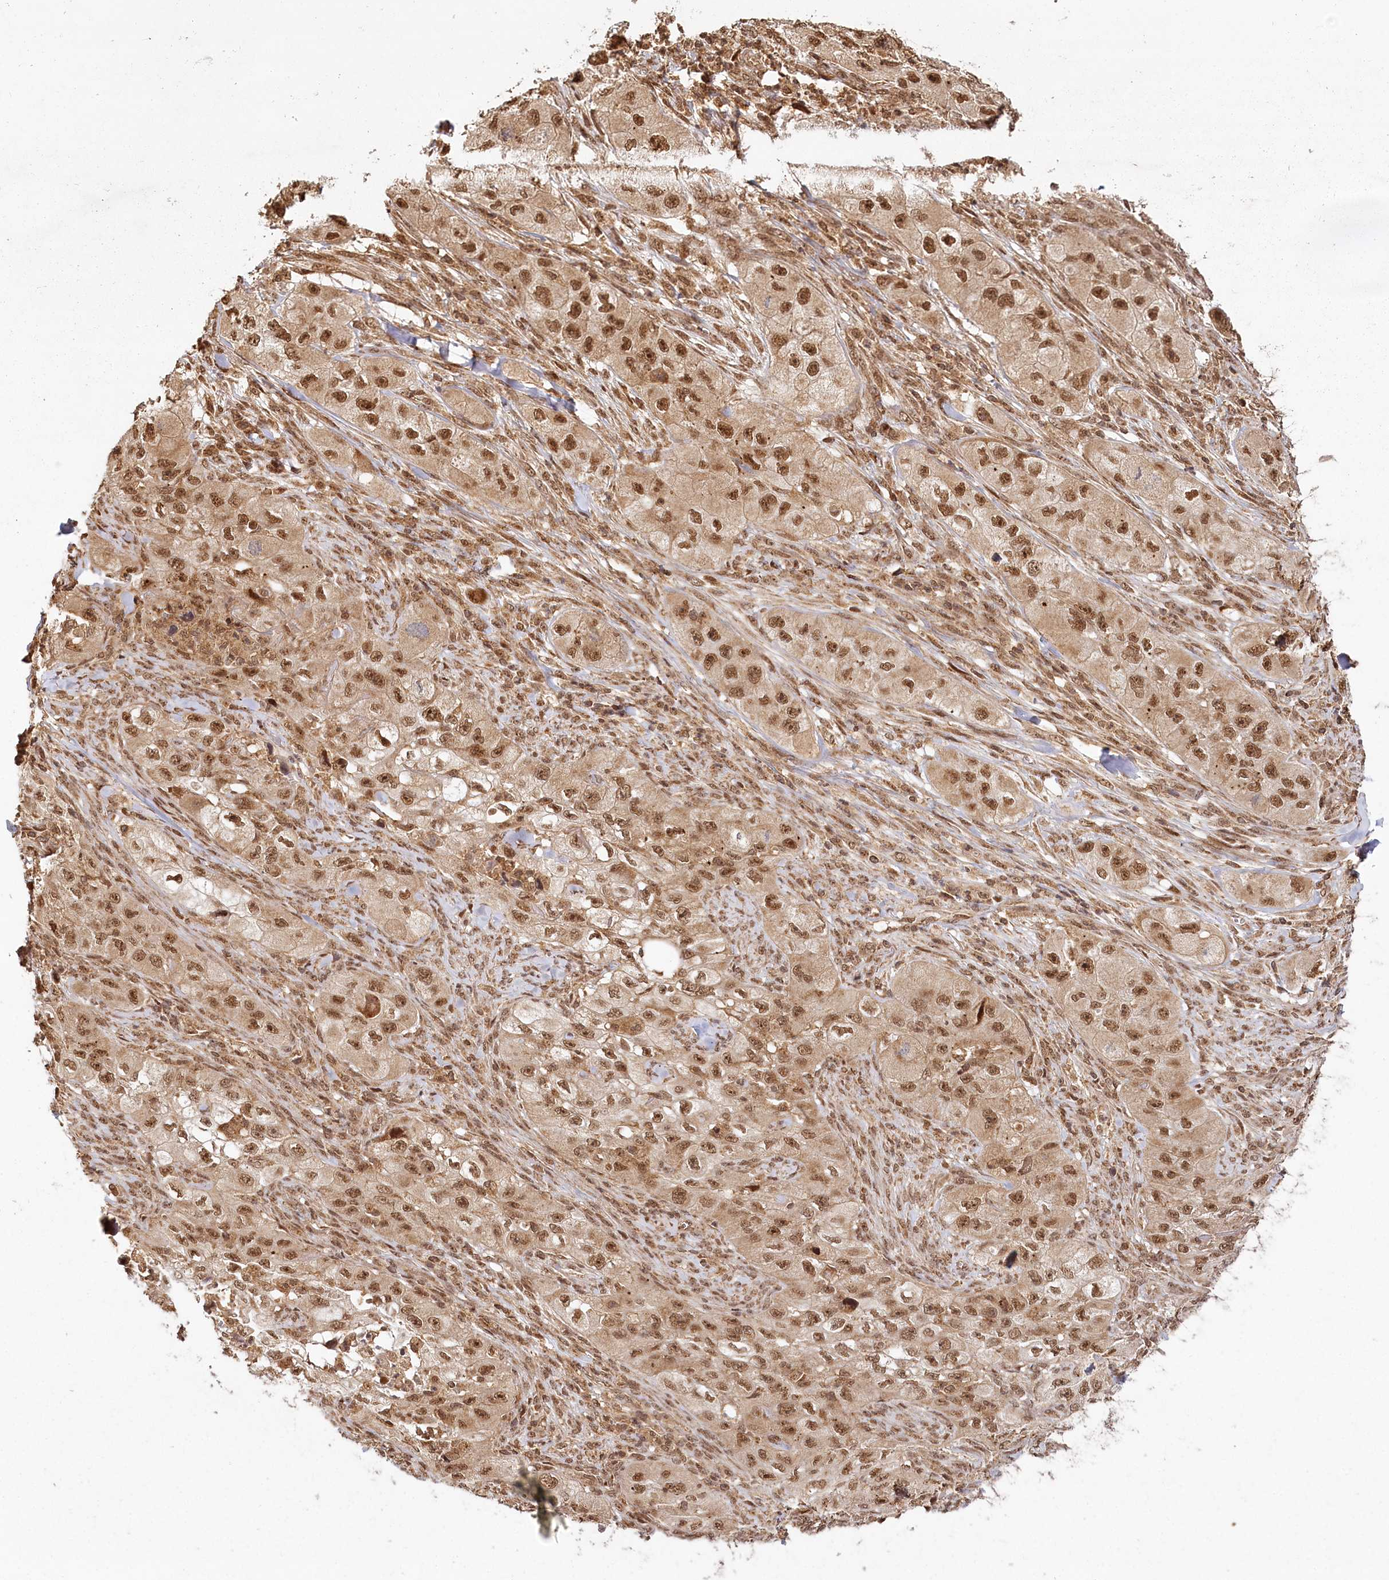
{"staining": {"intensity": "moderate", "quantity": ">75%", "location": "cytoplasmic/membranous,nuclear"}, "tissue": "skin cancer", "cell_type": "Tumor cells", "image_type": "cancer", "snomed": [{"axis": "morphology", "description": "Squamous cell carcinoma, NOS"}, {"axis": "topography", "description": "Skin"}, {"axis": "topography", "description": "Subcutis"}], "caption": "This image exhibits IHC staining of squamous cell carcinoma (skin), with medium moderate cytoplasmic/membranous and nuclear positivity in about >75% of tumor cells.", "gene": "MICU1", "patient": {"sex": "male", "age": 73}}